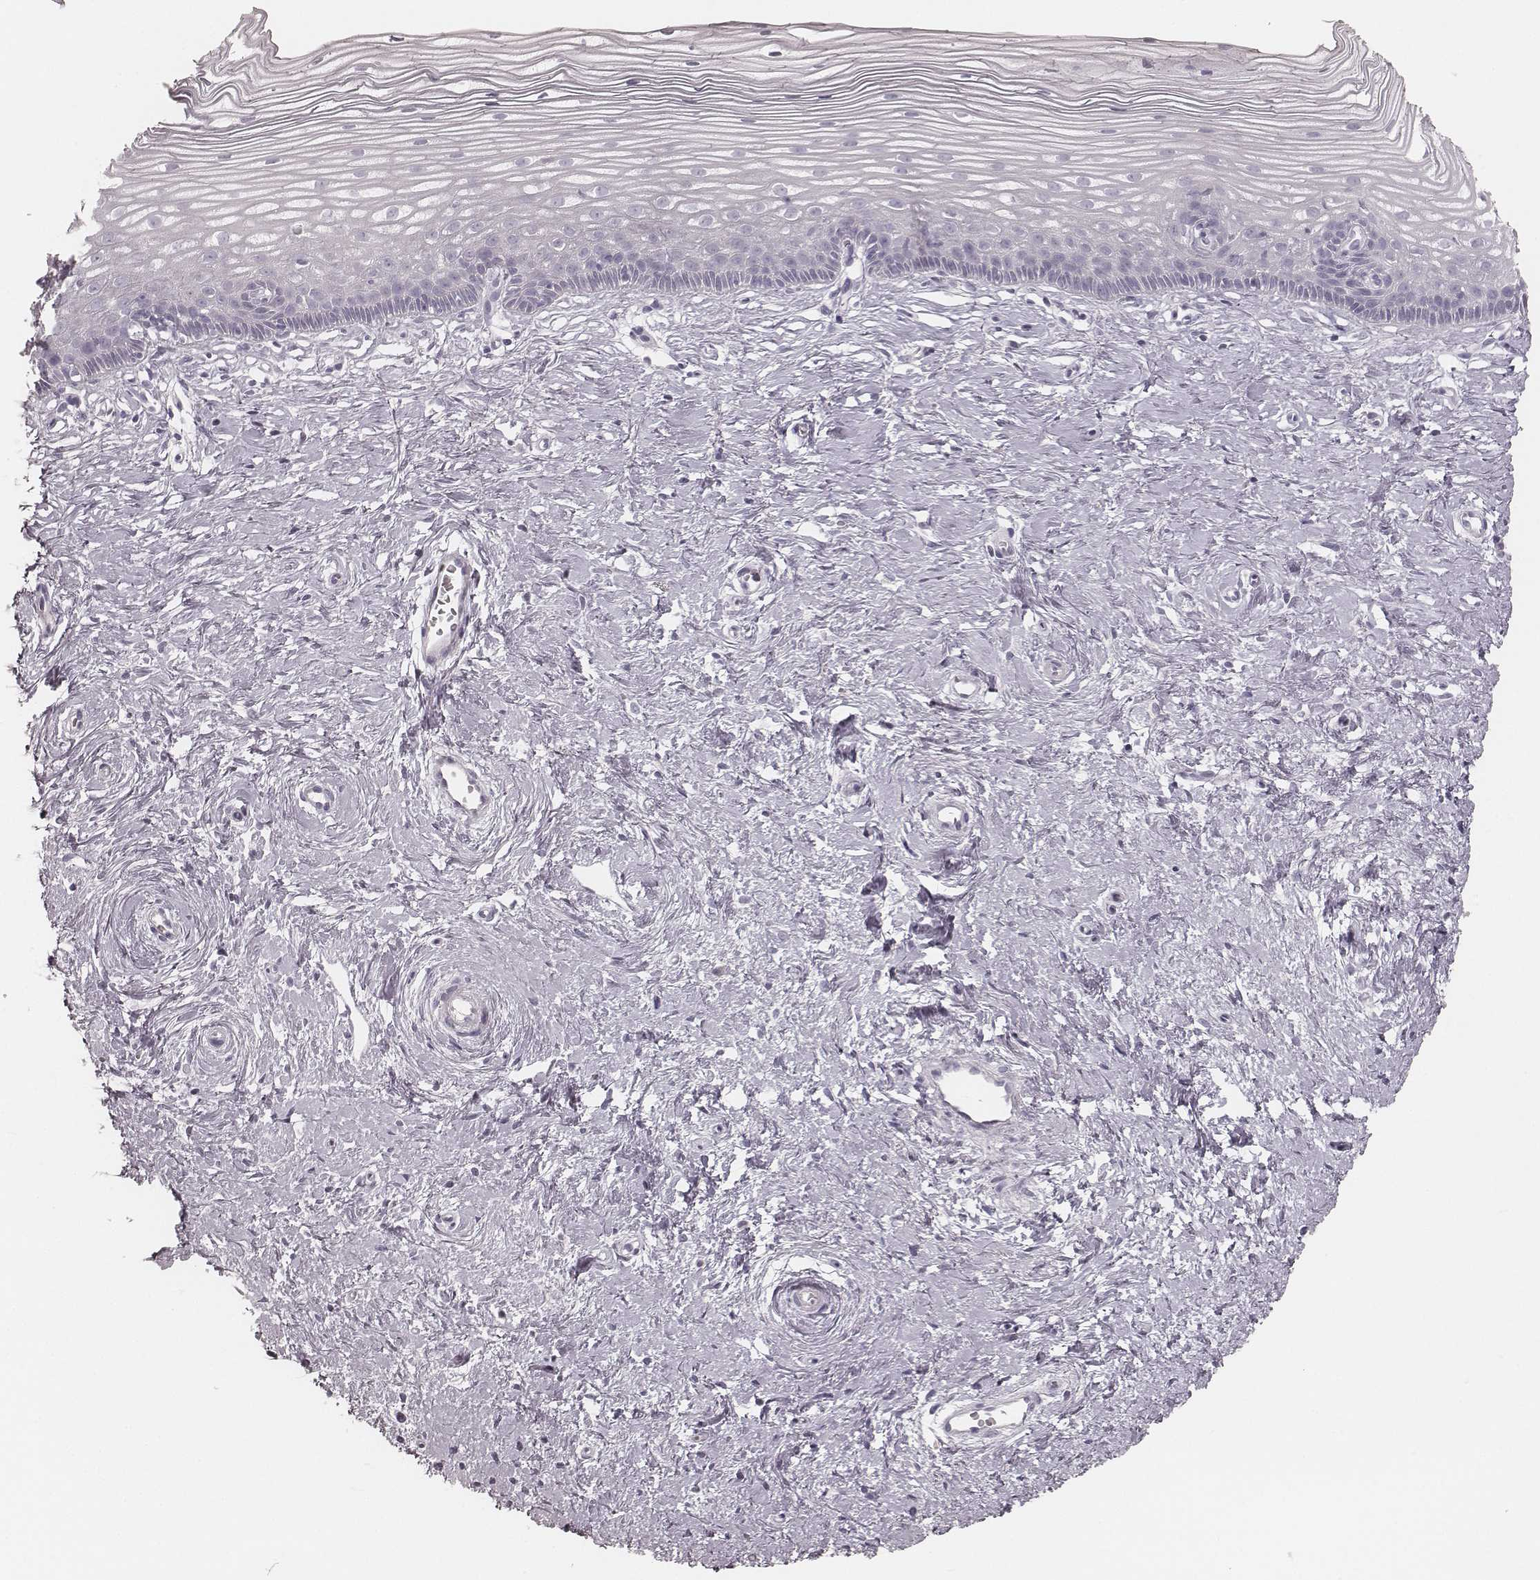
{"staining": {"intensity": "negative", "quantity": "none", "location": "none"}, "tissue": "cervix", "cell_type": "Glandular cells", "image_type": "normal", "snomed": [{"axis": "morphology", "description": "Normal tissue, NOS"}, {"axis": "topography", "description": "Cervix"}], "caption": "IHC image of normal human cervix stained for a protein (brown), which shows no expression in glandular cells. Nuclei are stained in blue.", "gene": "KRT31", "patient": {"sex": "female", "age": 40}}